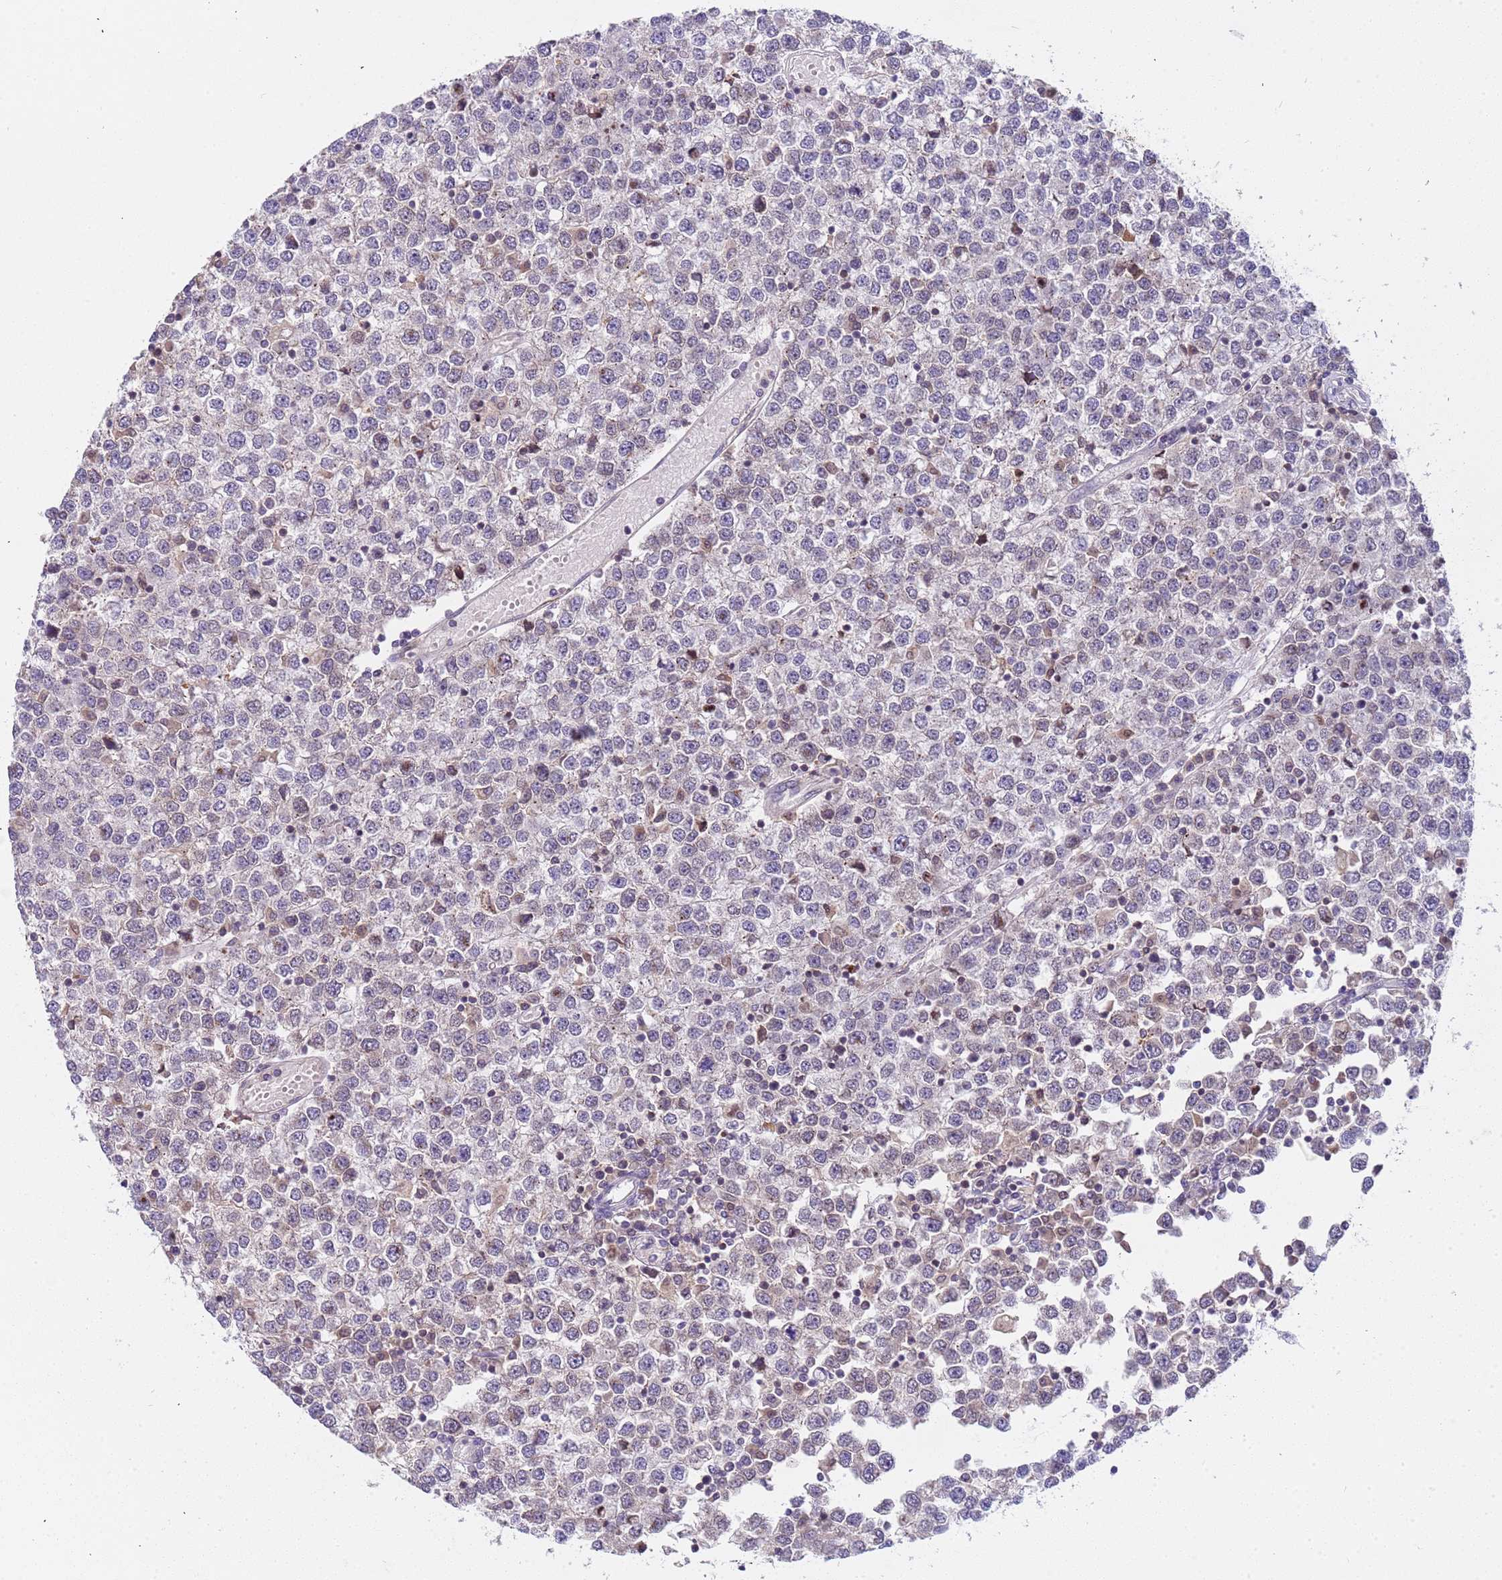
{"staining": {"intensity": "weak", "quantity": "<25%", "location": "cytoplasmic/membranous"}, "tissue": "testis cancer", "cell_type": "Tumor cells", "image_type": "cancer", "snomed": [{"axis": "morphology", "description": "Seminoma, NOS"}, {"axis": "topography", "description": "Testis"}], "caption": "There is no significant positivity in tumor cells of testis seminoma. Nuclei are stained in blue.", "gene": "PLCXD3", "patient": {"sex": "male", "age": 65}}